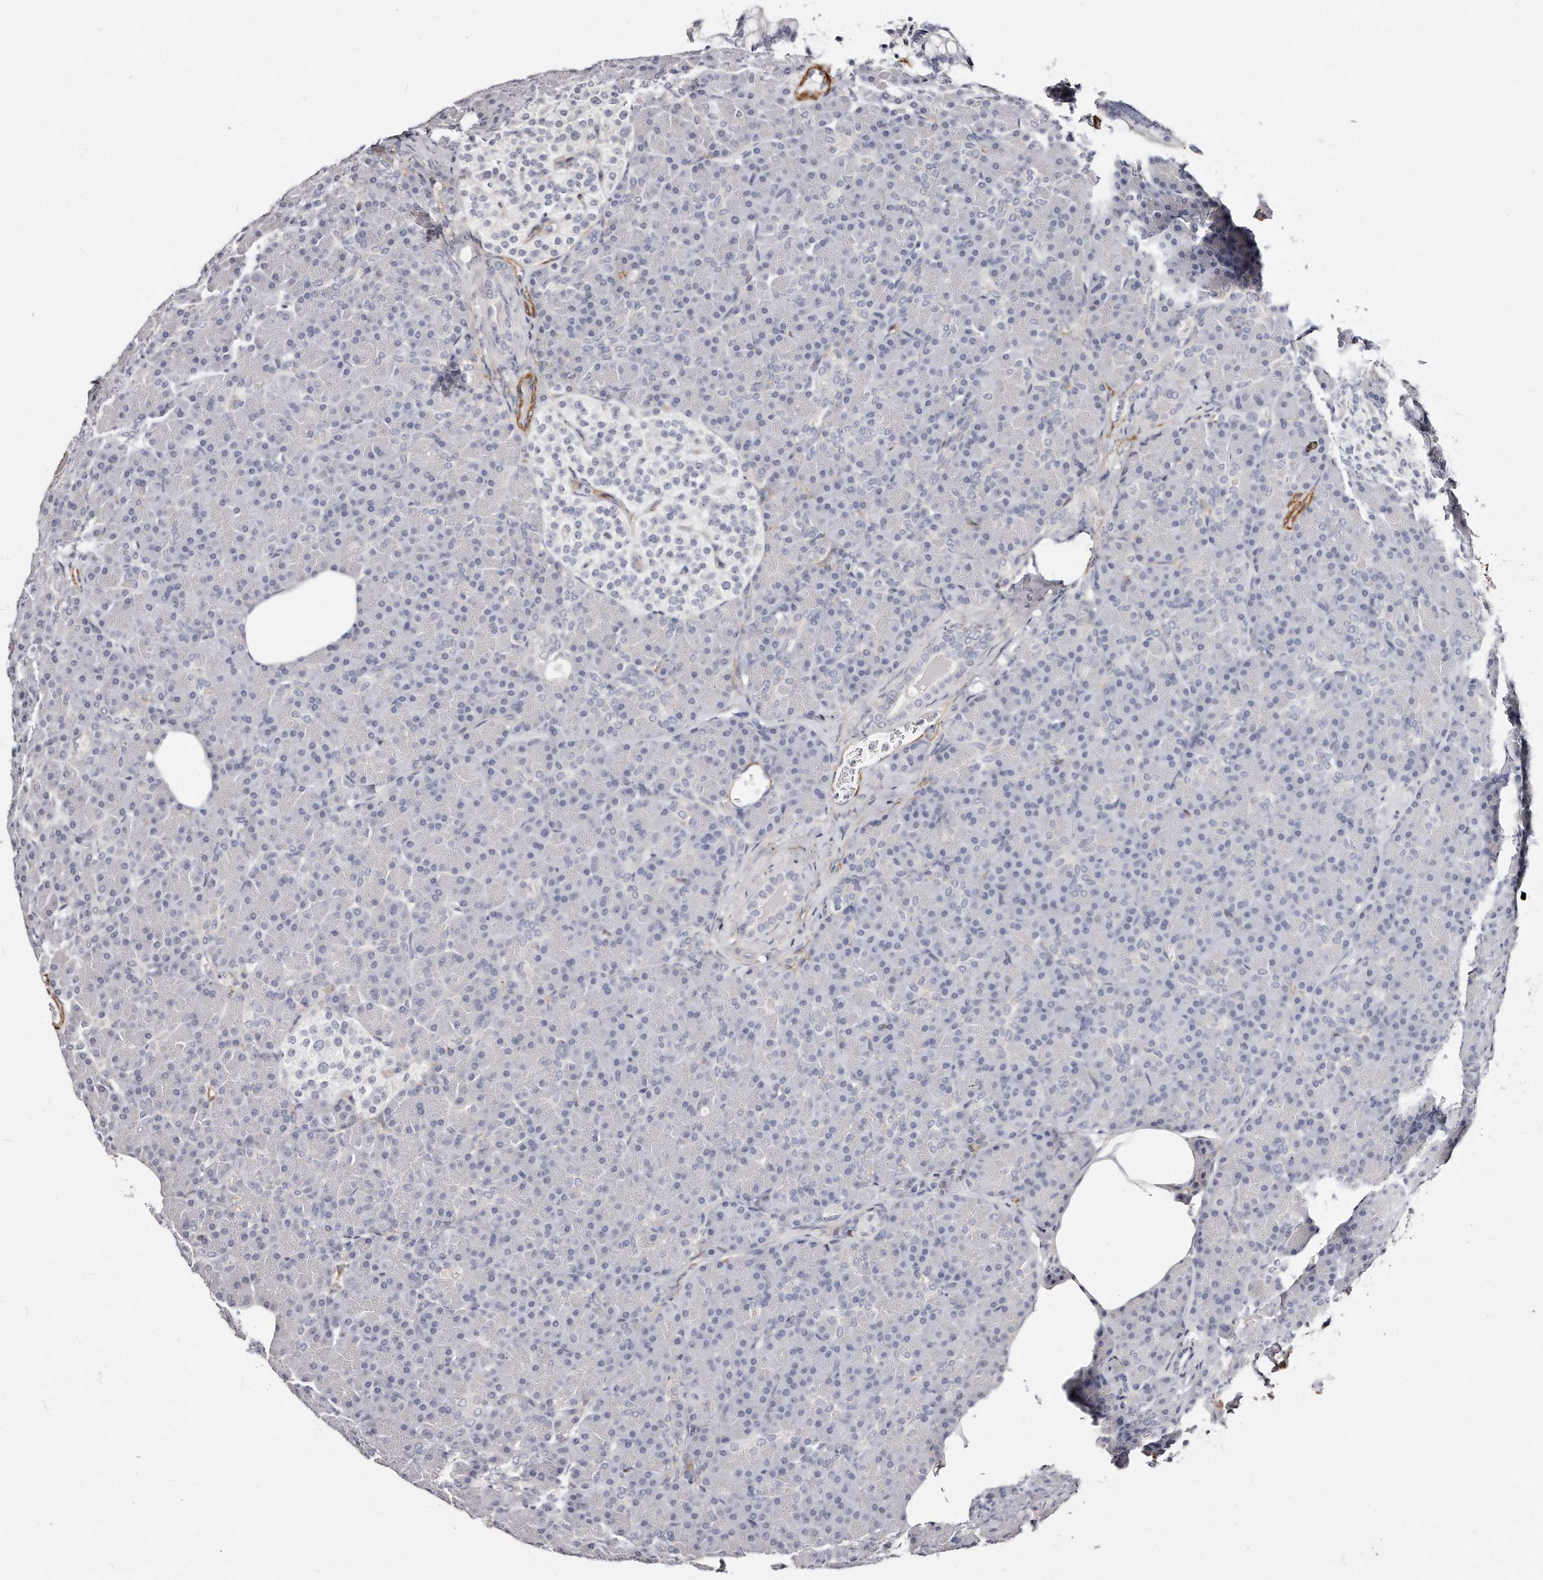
{"staining": {"intensity": "negative", "quantity": "none", "location": "none"}, "tissue": "pancreas", "cell_type": "Exocrine glandular cells", "image_type": "normal", "snomed": [{"axis": "morphology", "description": "Normal tissue, NOS"}, {"axis": "topography", "description": "Pancreas"}], "caption": "DAB (3,3'-diaminobenzidine) immunohistochemical staining of normal human pancreas displays no significant expression in exocrine glandular cells.", "gene": "LMOD1", "patient": {"sex": "female", "age": 43}}